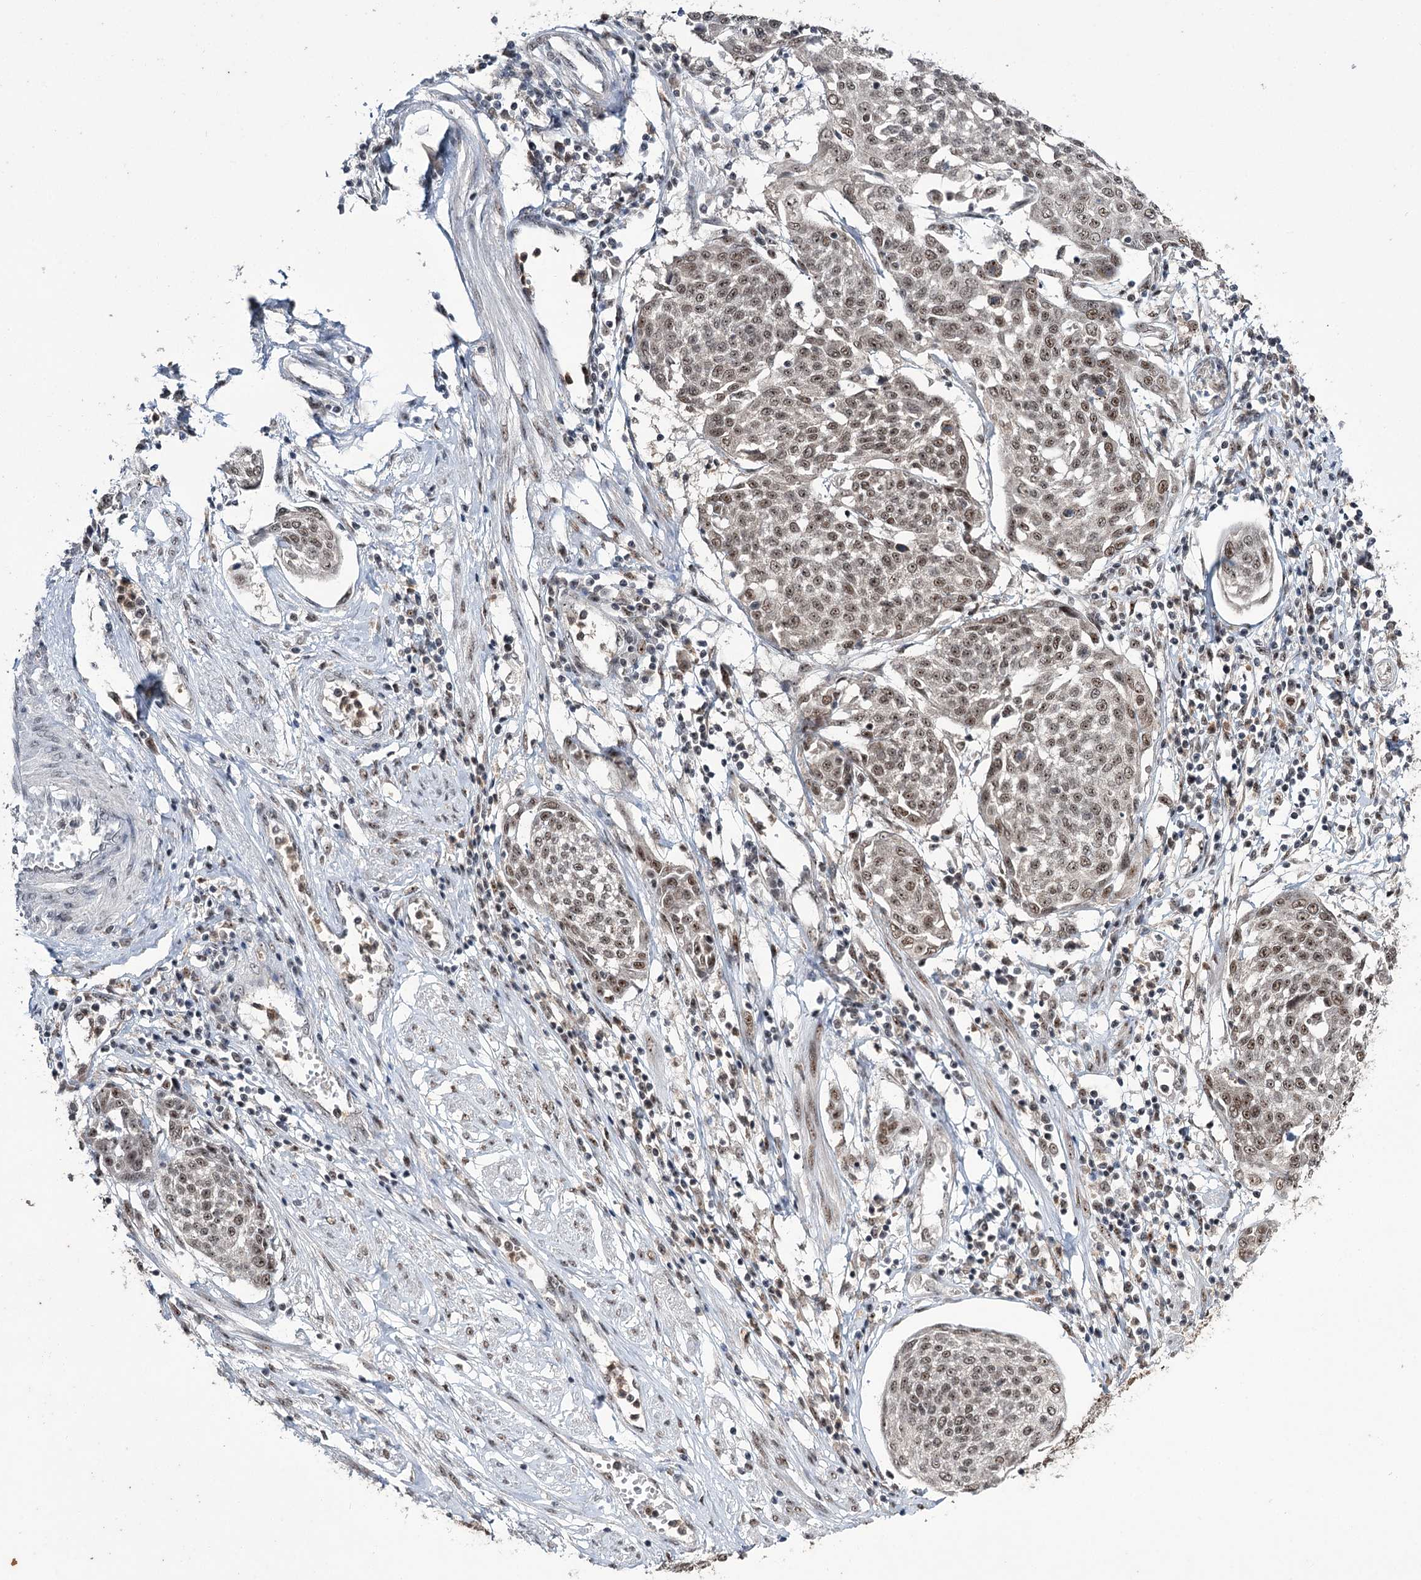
{"staining": {"intensity": "weak", "quantity": "25%-75%", "location": "nuclear"}, "tissue": "cervical cancer", "cell_type": "Tumor cells", "image_type": "cancer", "snomed": [{"axis": "morphology", "description": "Squamous cell carcinoma, NOS"}, {"axis": "topography", "description": "Cervix"}], "caption": "Cervical squamous cell carcinoma tissue demonstrates weak nuclear expression in approximately 25%-75% of tumor cells", "gene": "ERCC3", "patient": {"sex": "female", "age": 34}}